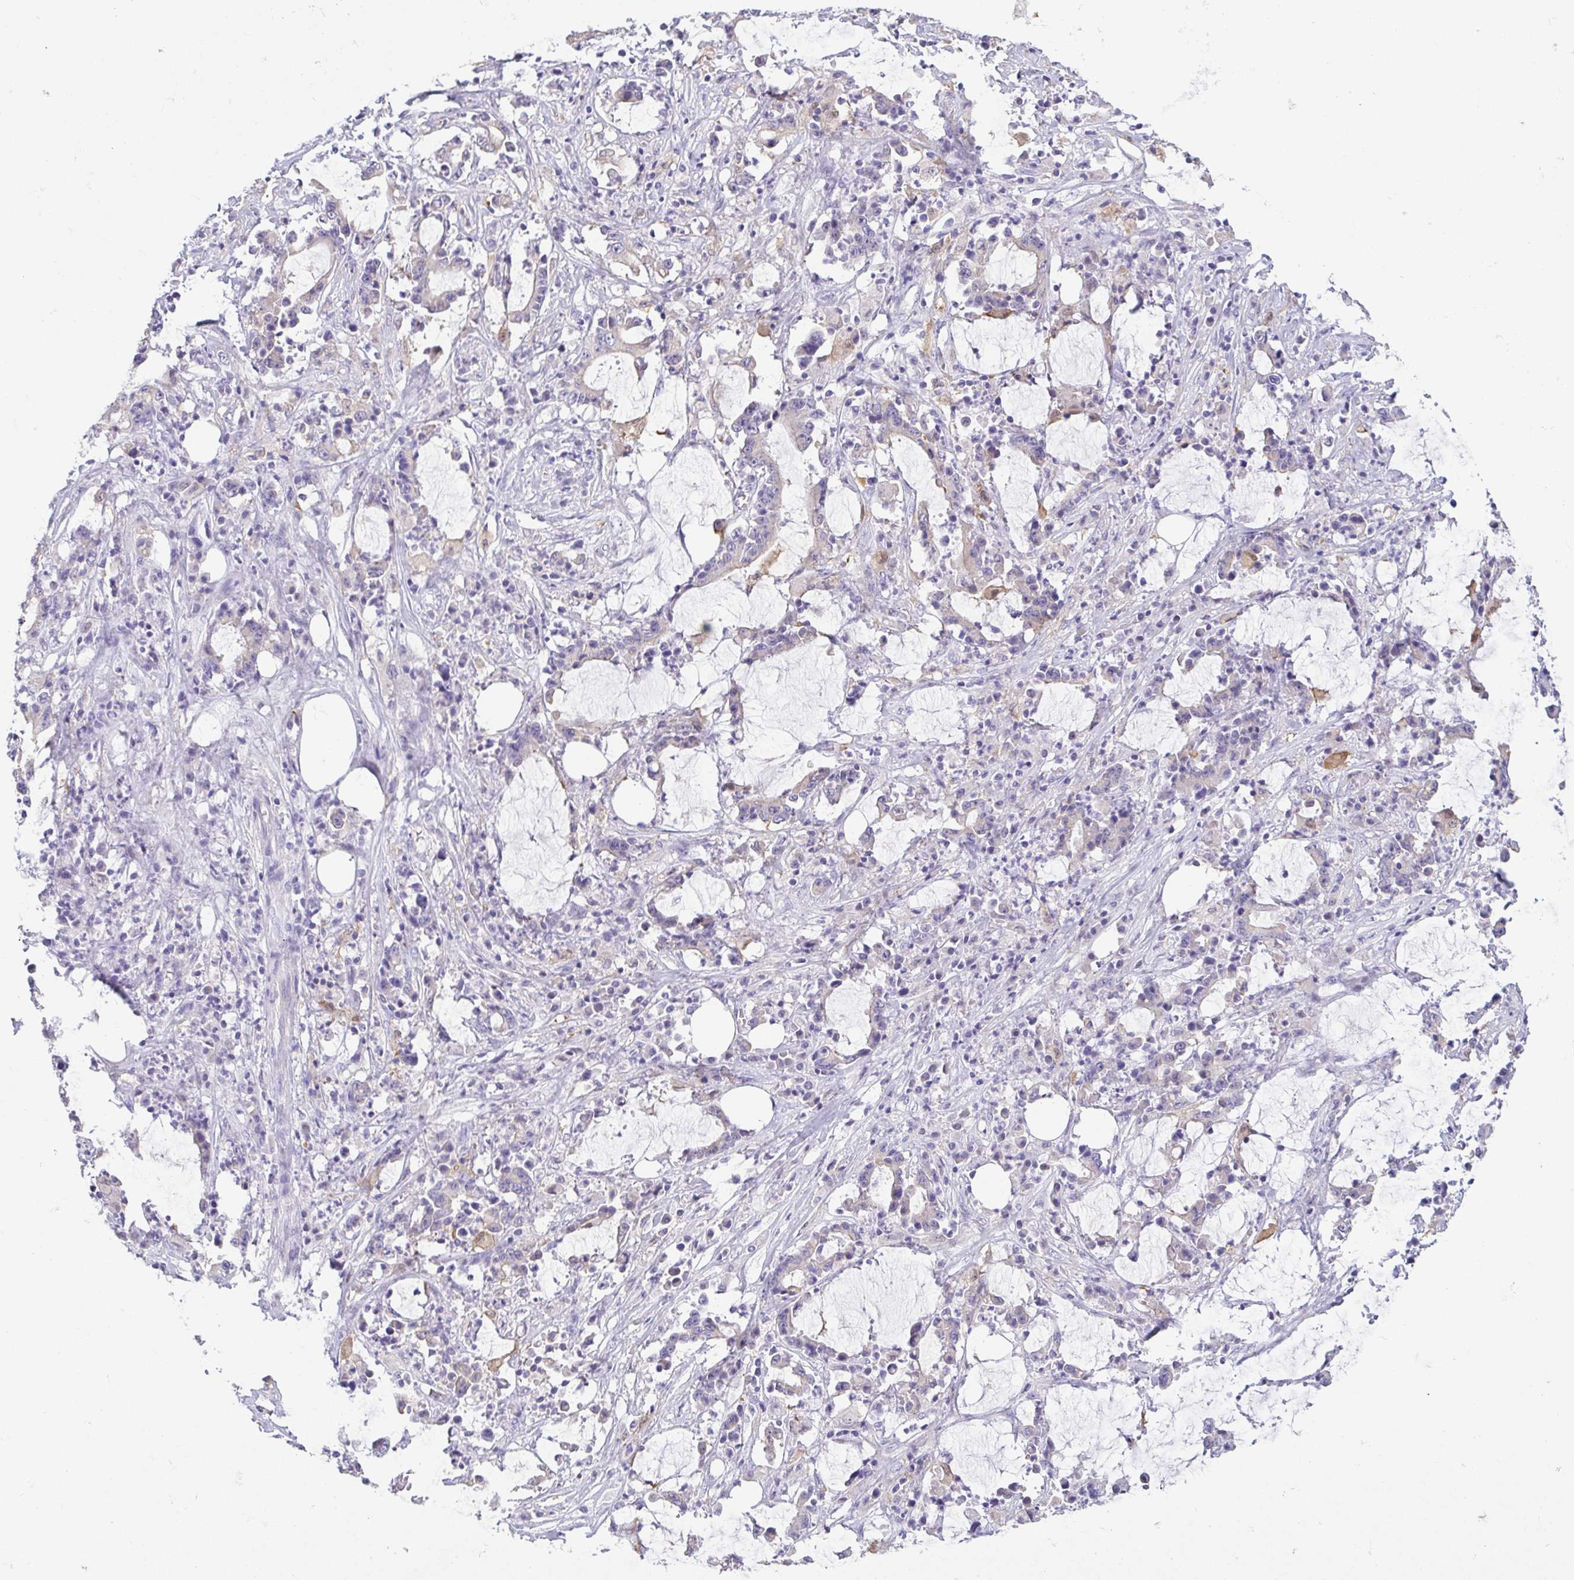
{"staining": {"intensity": "weak", "quantity": "<25%", "location": "cytoplasmic/membranous"}, "tissue": "stomach cancer", "cell_type": "Tumor cells", "image_type": "cancer", "snomed": [{"axis": "morphology", "description": "Adenocarcinoma, NOS"}, {"axis": "topography", "description": "Stomach, upper"}], "caption": "A high-resolution micrograph shows immunohistochemistry (IHC) staining of stomach adenocarcinoma, which shows no significant expression in tumor cells.", "gene": "FABP3", "patient": {"sex": "male", "age": 68}}